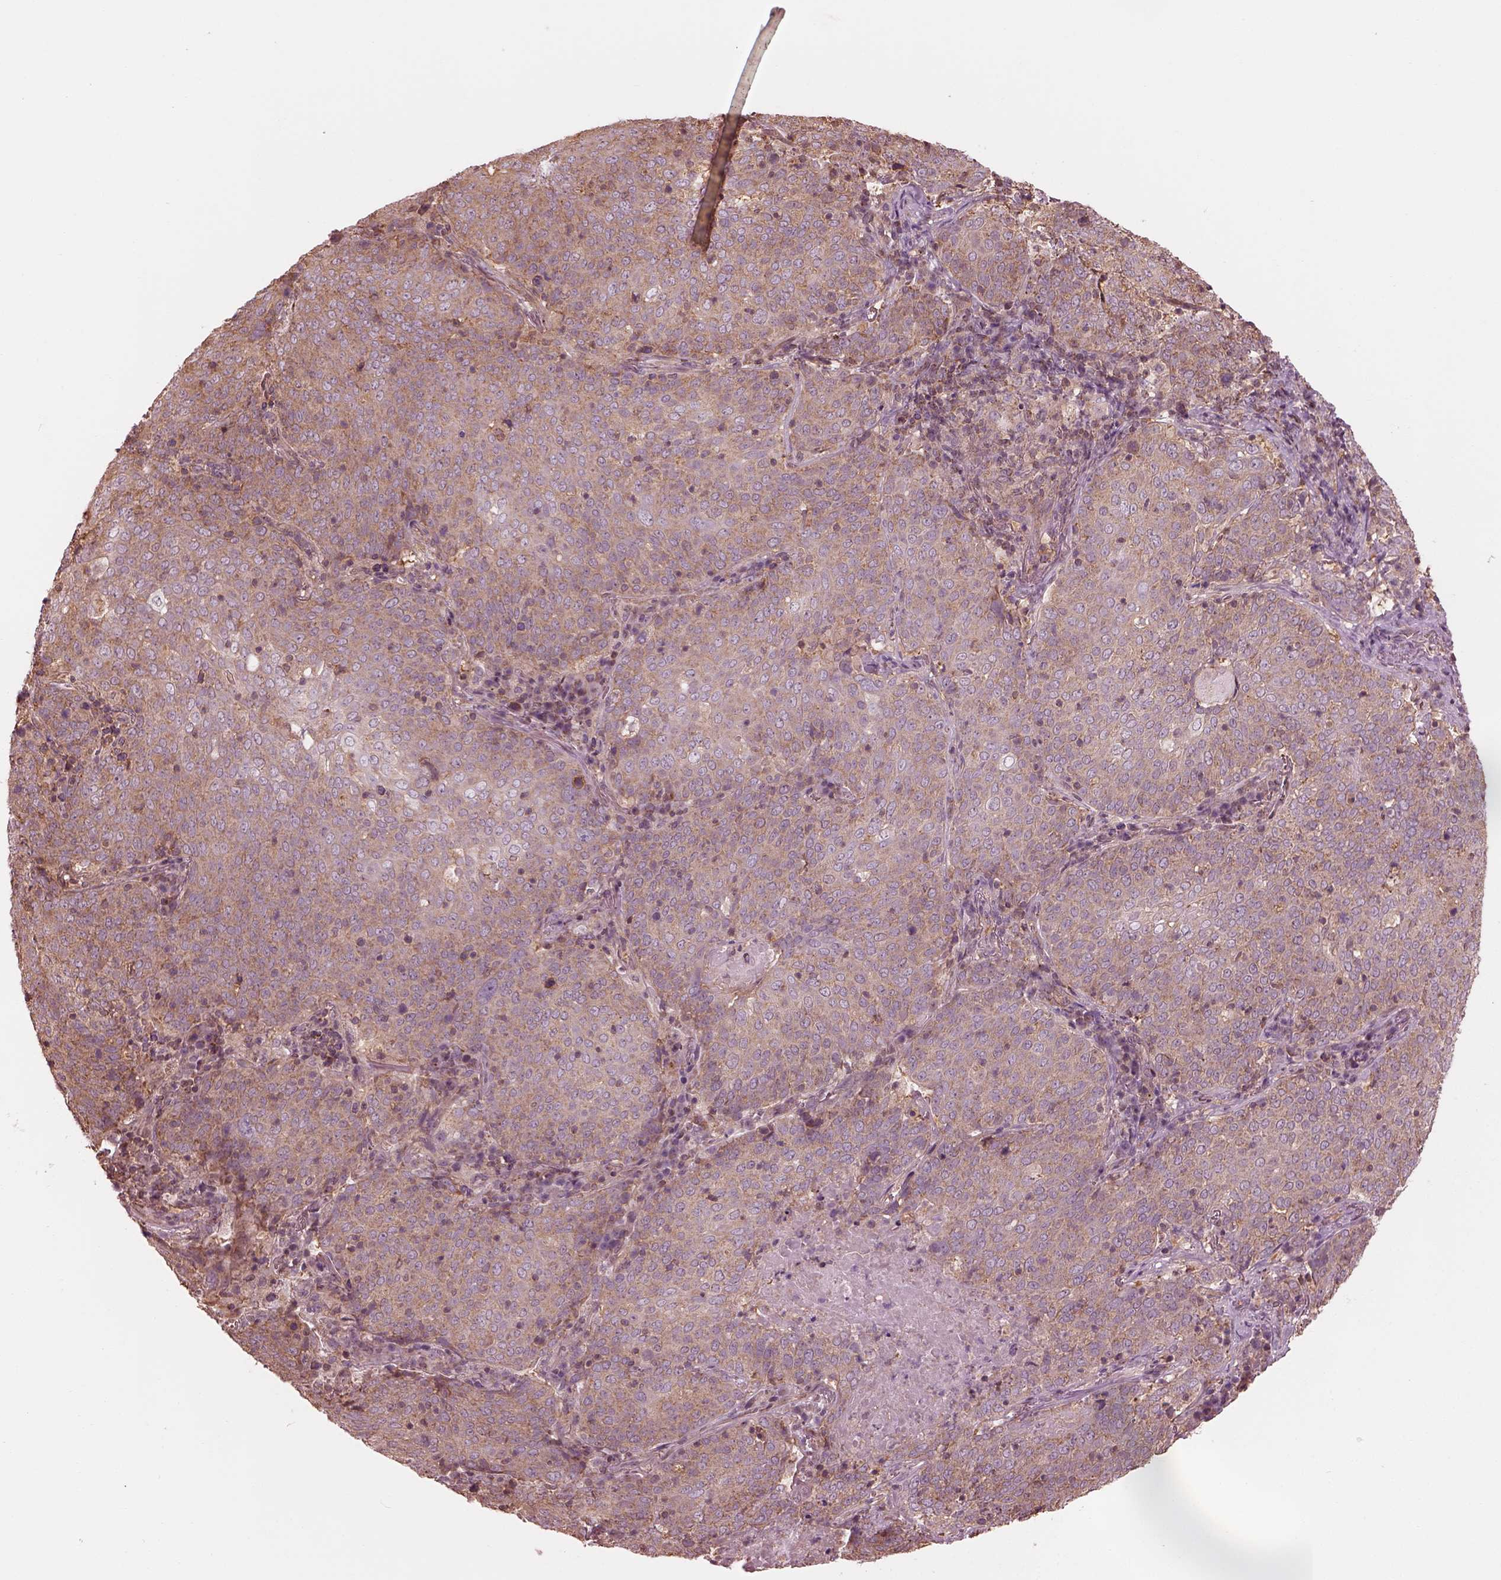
{"staining": {"intensity": "moderate", "quantity": ">75%", "location": "cytoplasmic/membranous"}, "tissue": "lung cancer", "cell_type": "Tumor cells", "image_type": "cancer", "snomed": [{"axis": "morphology", "description": "Squamous cell carcinoma, NOS"}, {"axis": "topography", "description": "Lung"}], "caption": "Lung cancer (squamous cell carcinoma) stained with a brown dye displays moderate cytoplasmic/membranous positive expression in about >75% of tumor cells.", "gene": "STK33", "patient": {"sex": "male", "age": 82}}